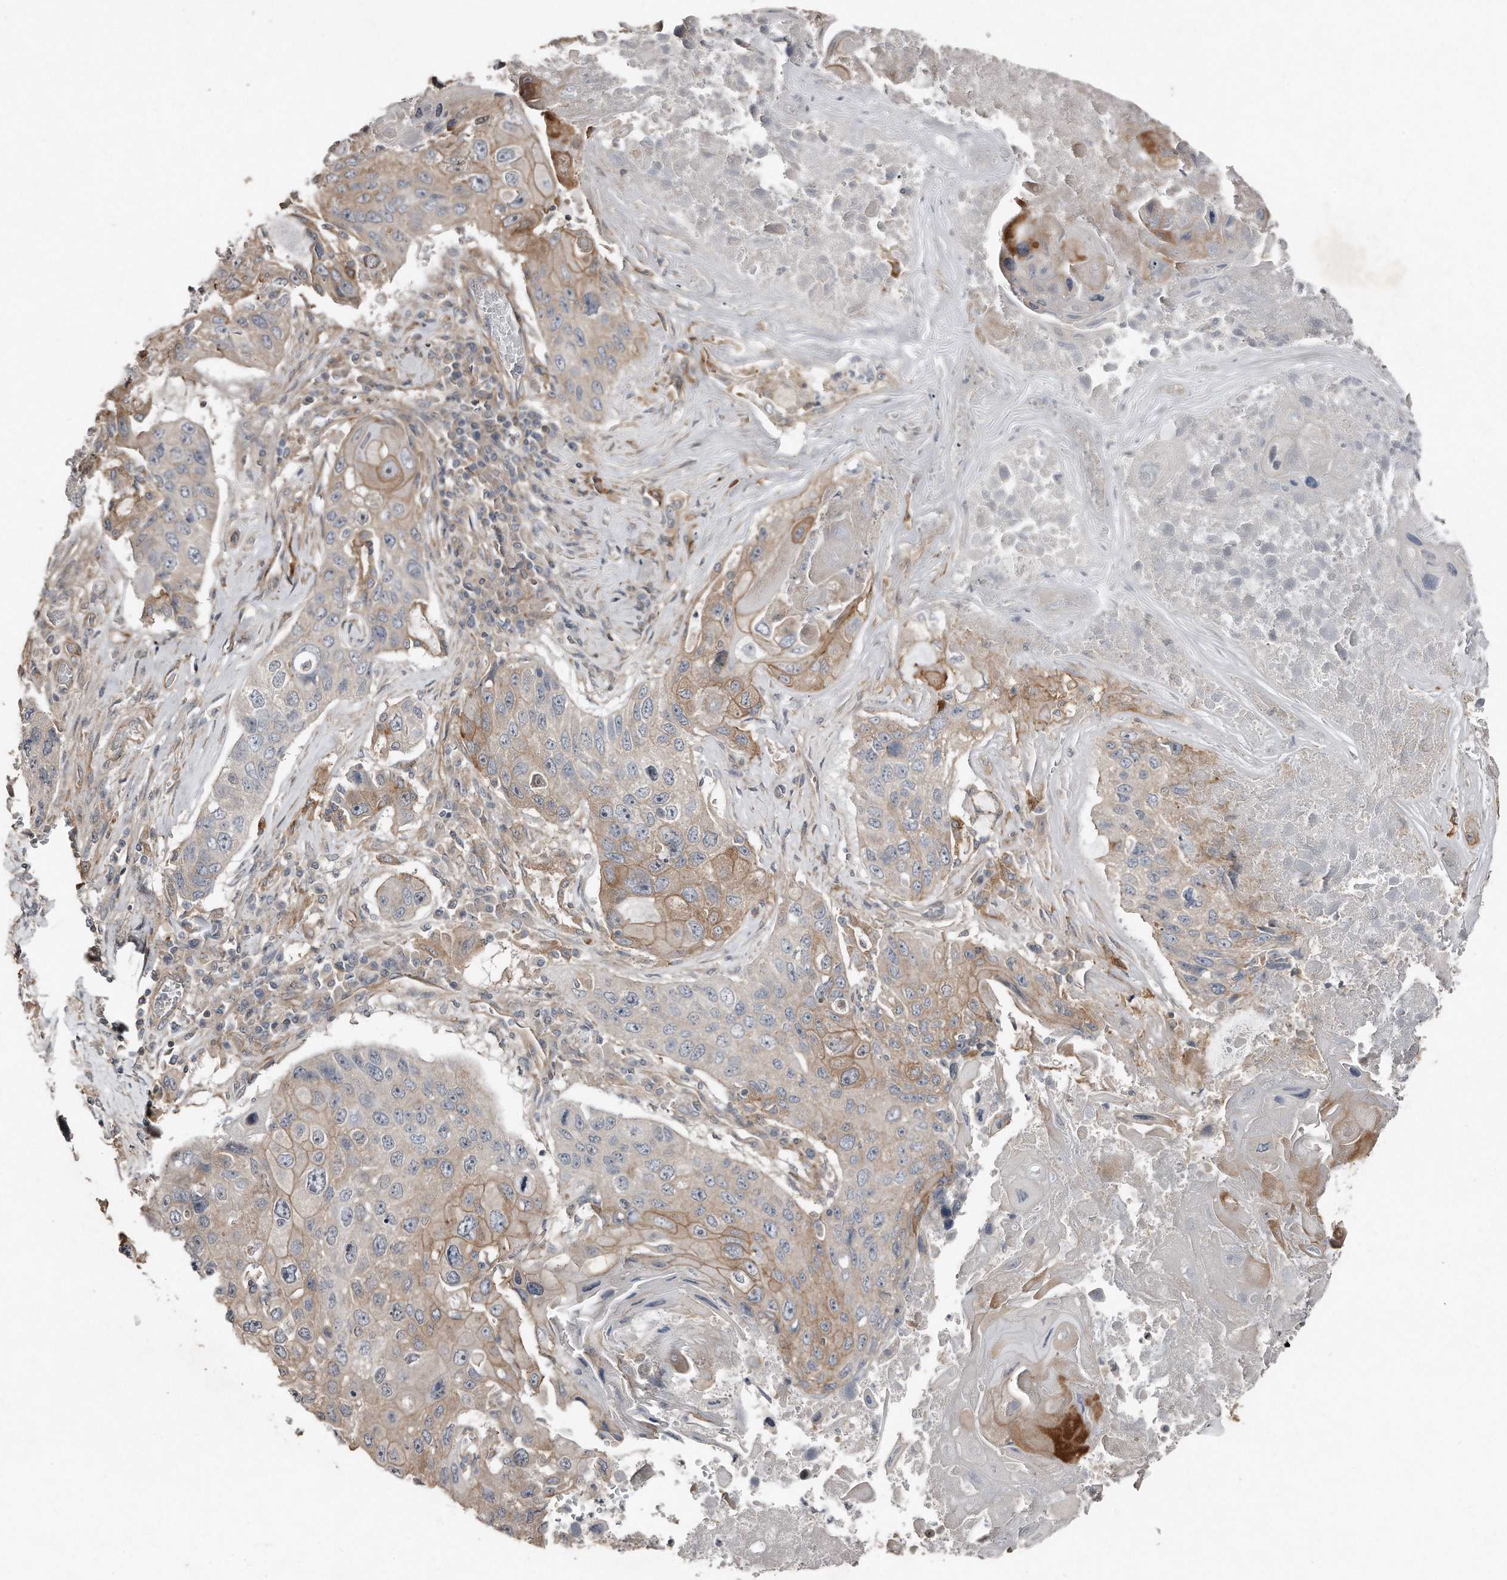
{"staining": {"intensity": "moderate", "quantity": "<25%", "location": "cytoplasmic/membranous"}, "tissue": "lung cancer", "cell_type": "Tumor cells", "image_type": "cancer", "snomed": [{"axis": "morphology", "description": "Squamous cell carcinoma, NOS"}, {"axis": "topography", "description": "Lung"}], "caption": "Squamous cell carcinoma (lung) stained with a brown dye shows moderate cytoplasmic/membranous positive expression in approximately <25% of tumor cells.", "gene": "SNAP47", "patient": {"sex": "male", "age": 61}}